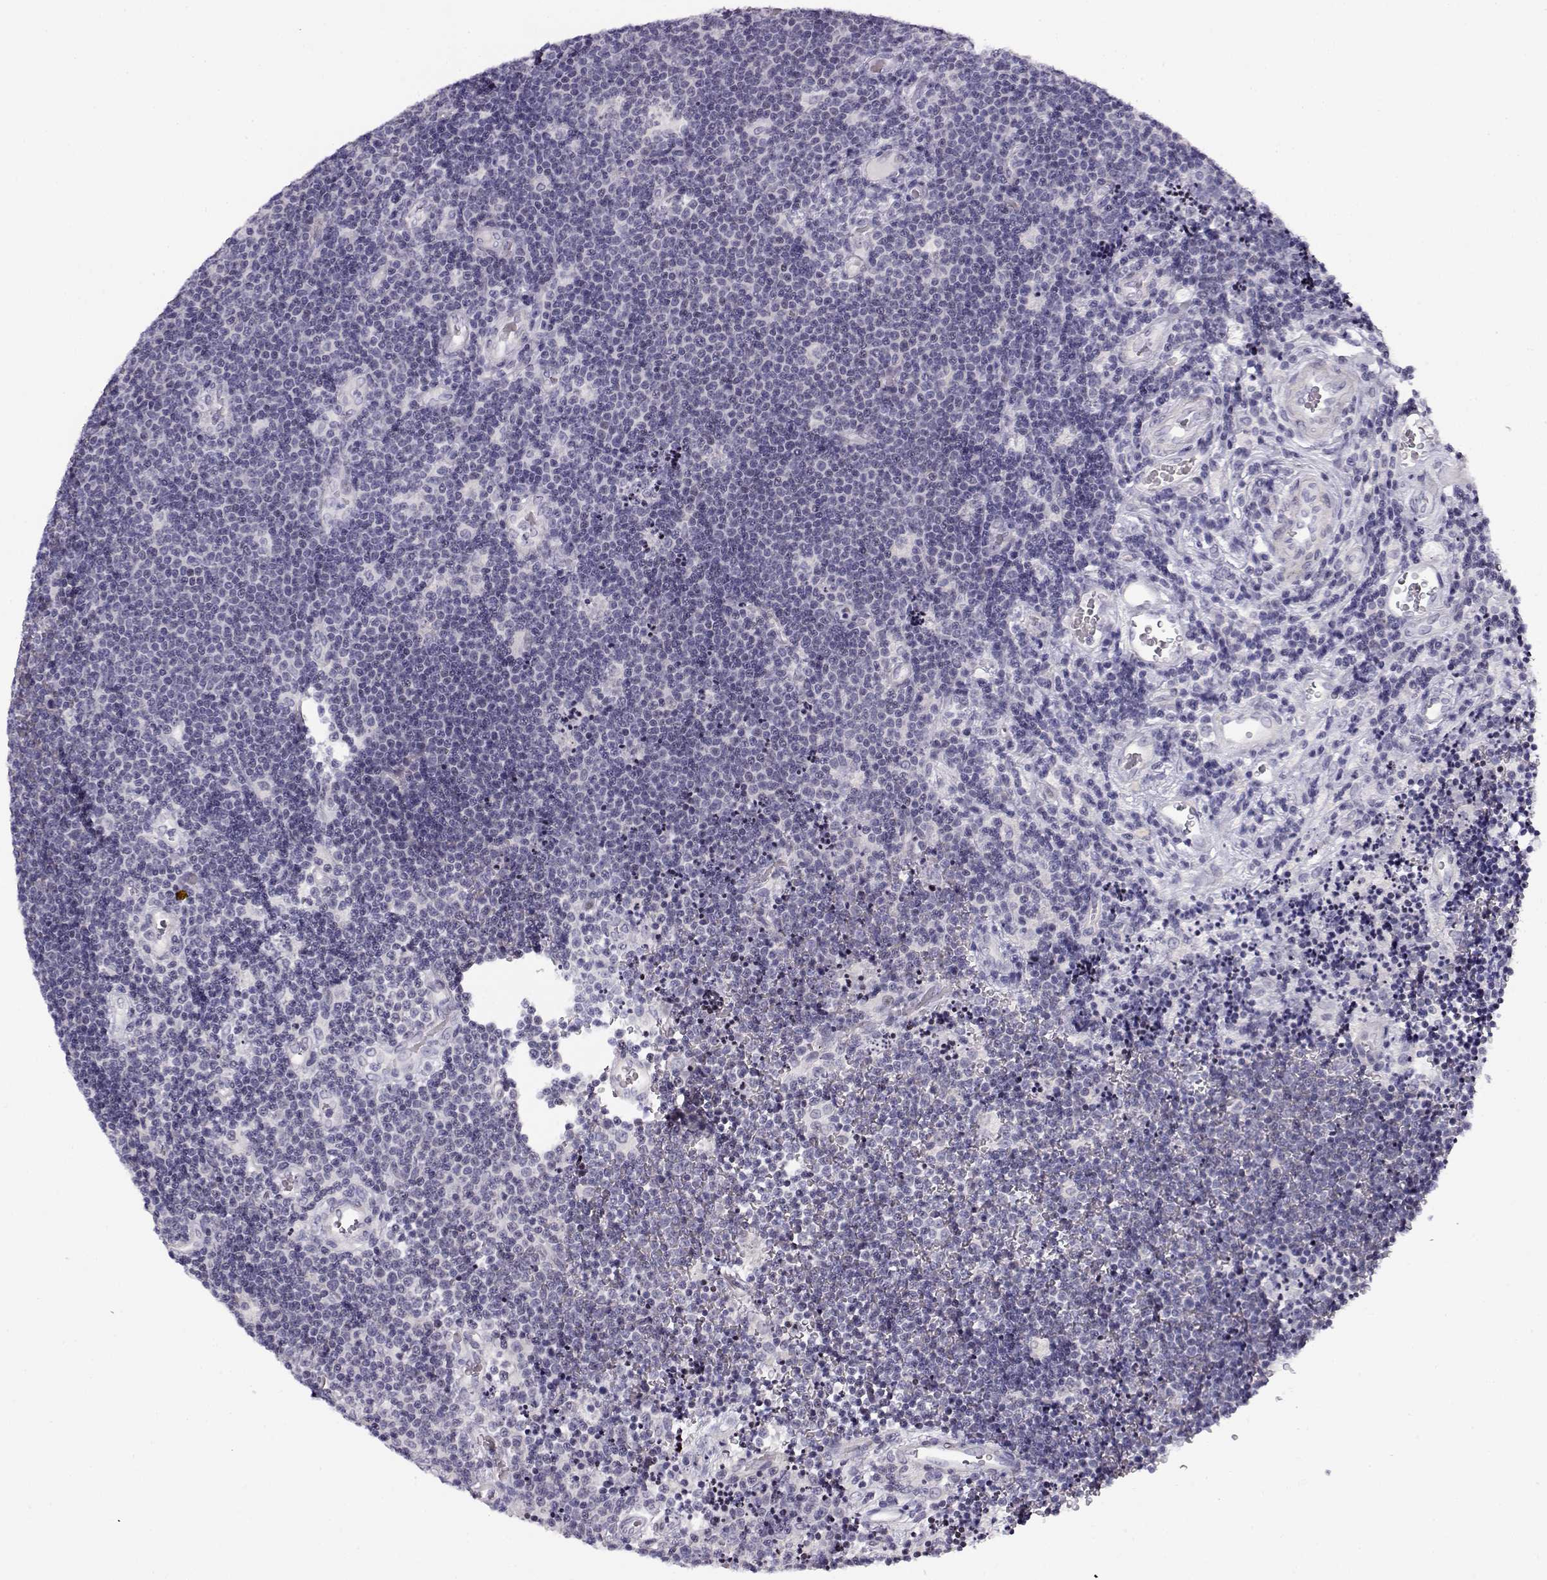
{"staining": {"intensity": "negative", "quantity": "none", "location": "none"}, "tissue": "lymphoma", "cell_type": "Tumor cells", "image_type": "cancer", "snomed": [{"axis": "morphology", "description": "Malignant lymphoma, non-Hodgkin's type, Low grade"}, {"axis": "topography", "description": "Brain"}], "caption": "DAB immunohistochemical staining of human lymphoma demonstrates no significant staining in tumor cells. The staining was performed using DAB to visualize the protein expression in brown, while the nuclei were stained in blue with hematoxylin (Magnification: 20x).", "gene": "CRX", "patient": {"sex": "female", "age": 66}}